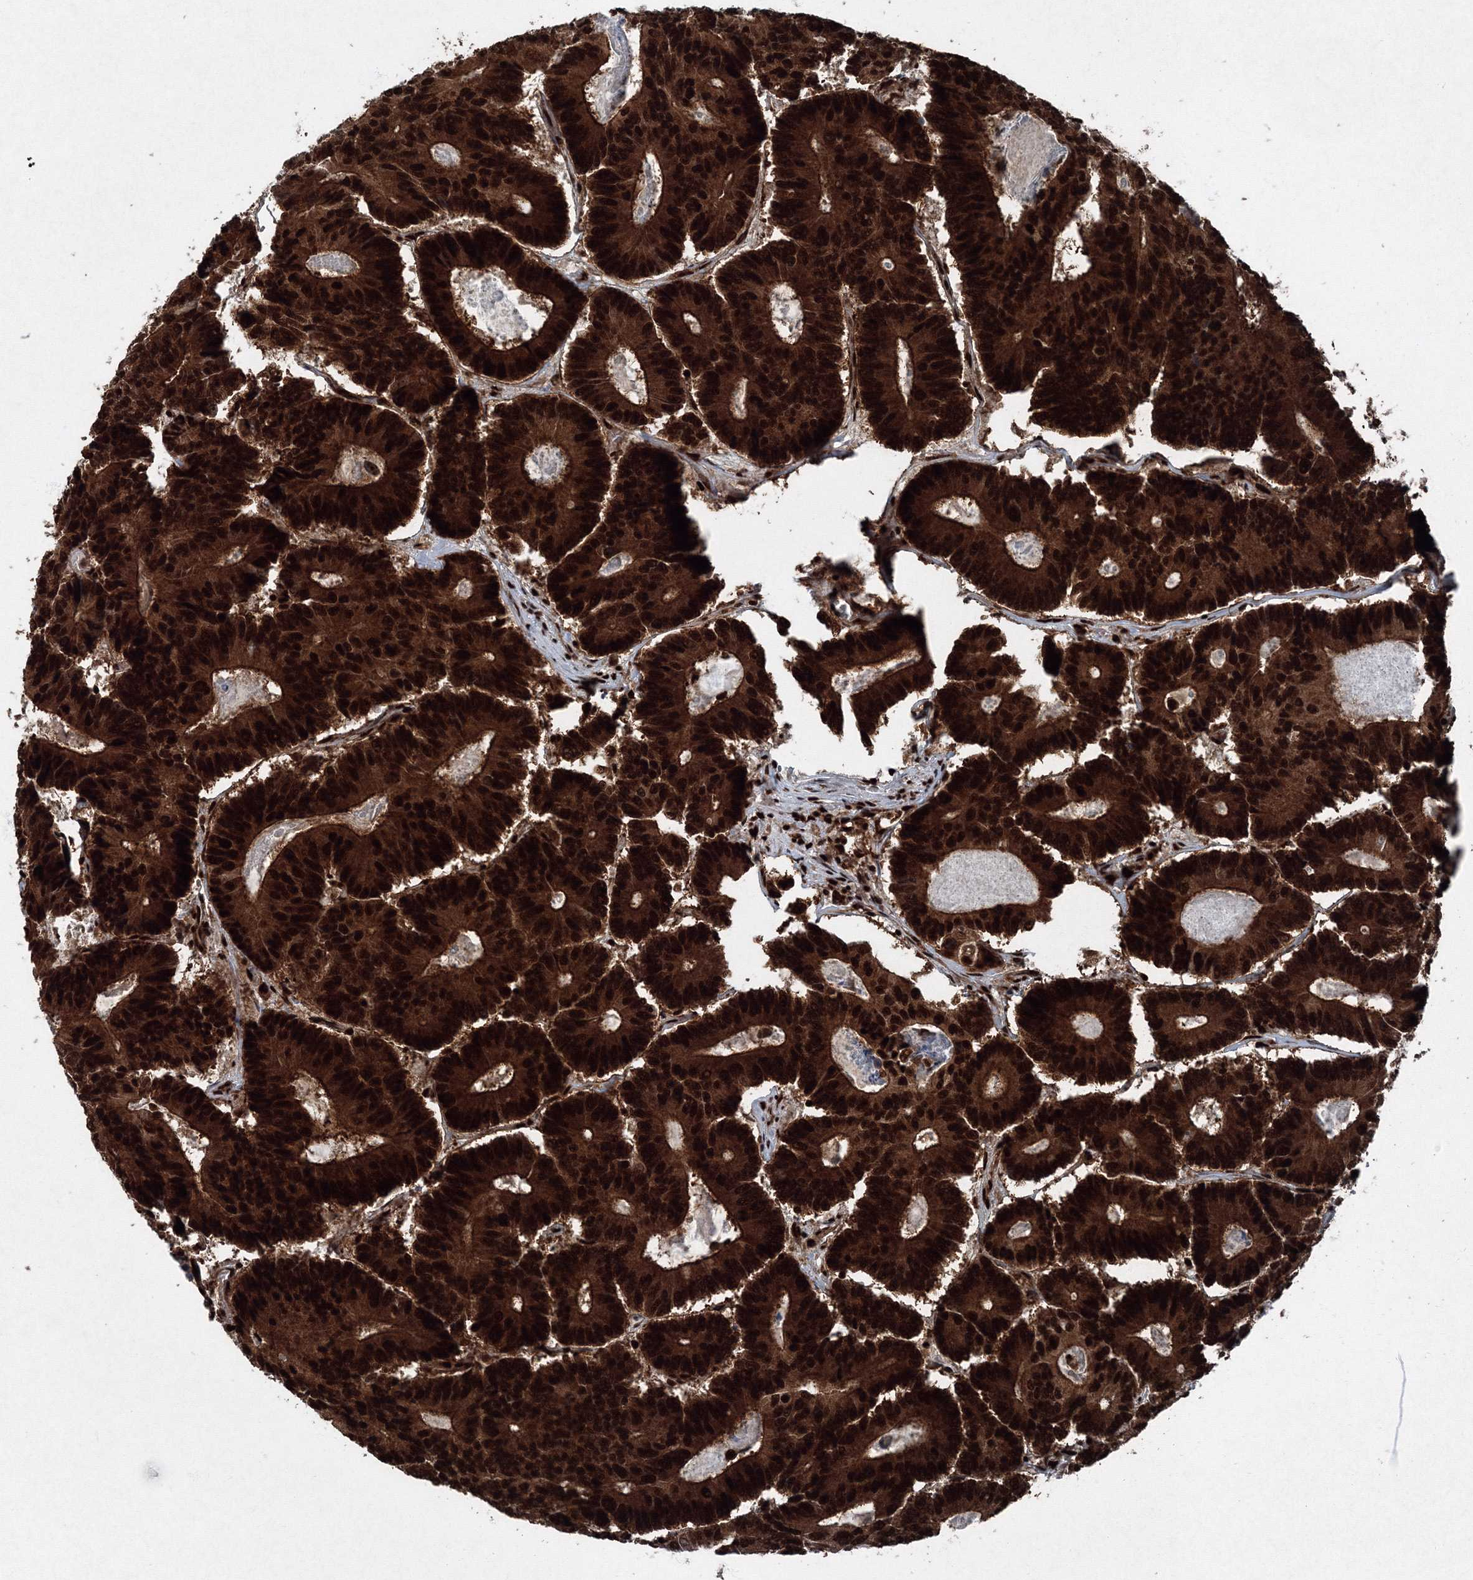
{"staining": {"intensity": "strong", "quantity": ">75%", "location": "cytoplasmic/membranous,nuclear"}, "tissue": "colorectal cancer", "cell_type": "Tumor cells", "image_type": "cancer", "snomed": [{"axis": "morphology", "description": "Adenocarcinoma, NOS"}, {"axis": "topography", "description": "Colon"}], "caption": "Immunohistochemical staining of adenocarcinoma (colorectal) demonstrates strong cytoplasmic/membranous and nuclear protein expression in about >75% of tumor cells. The staining was performed using DAB (3,3'-diaminobenzidine), with brown indicating positive protein expression. Nuclei are stained blue with hematoxylin.", "gene": "SNRPC", "patient": {"sex": "male", "age": 83}}